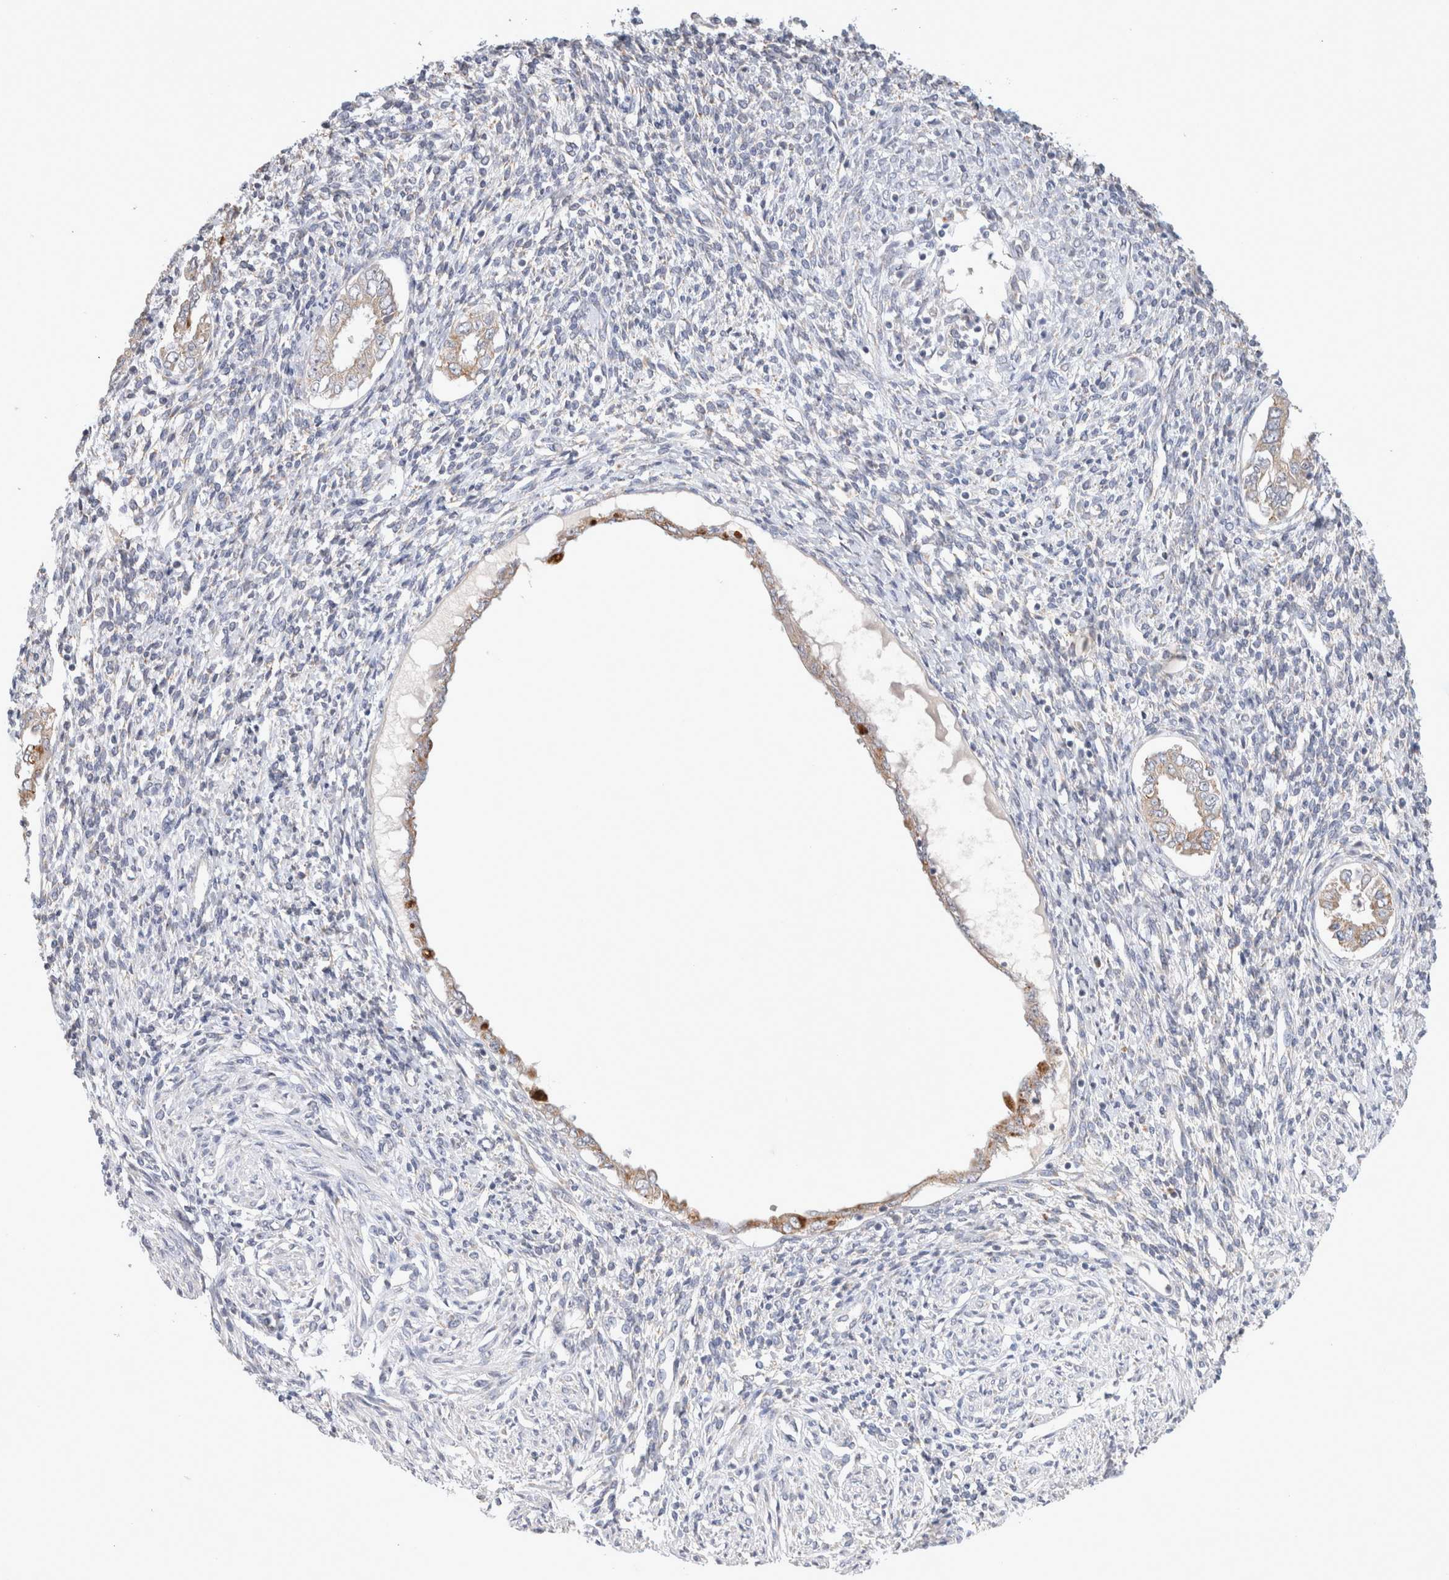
{"staining": {"intensity": "negative", "quantity": "none", "location": "none"}, "tissue": "endometrium", "cell_type": "Cells in endometrial stroma", "image_type": "normal", "snomed": [{"axis": "morphology", "description": "Normal tissue, NOS"}, {"axis": "topography", "description": "Endometrium"}], "caption": "Immunohistochemistry micrograph of unremarkable human endometrium stained for a protein (brown), which reveals no staining in cells in endometrial stroma. The staining was performed using DAB (3,3'-diaminobenzidine) to visualize the protein expression in brown, while the nuclei were stained in blue with hematoxylin (Magnification: 20x).", "gene": "NEDD4L", "patient": {"sex": "female", "age": 66}}